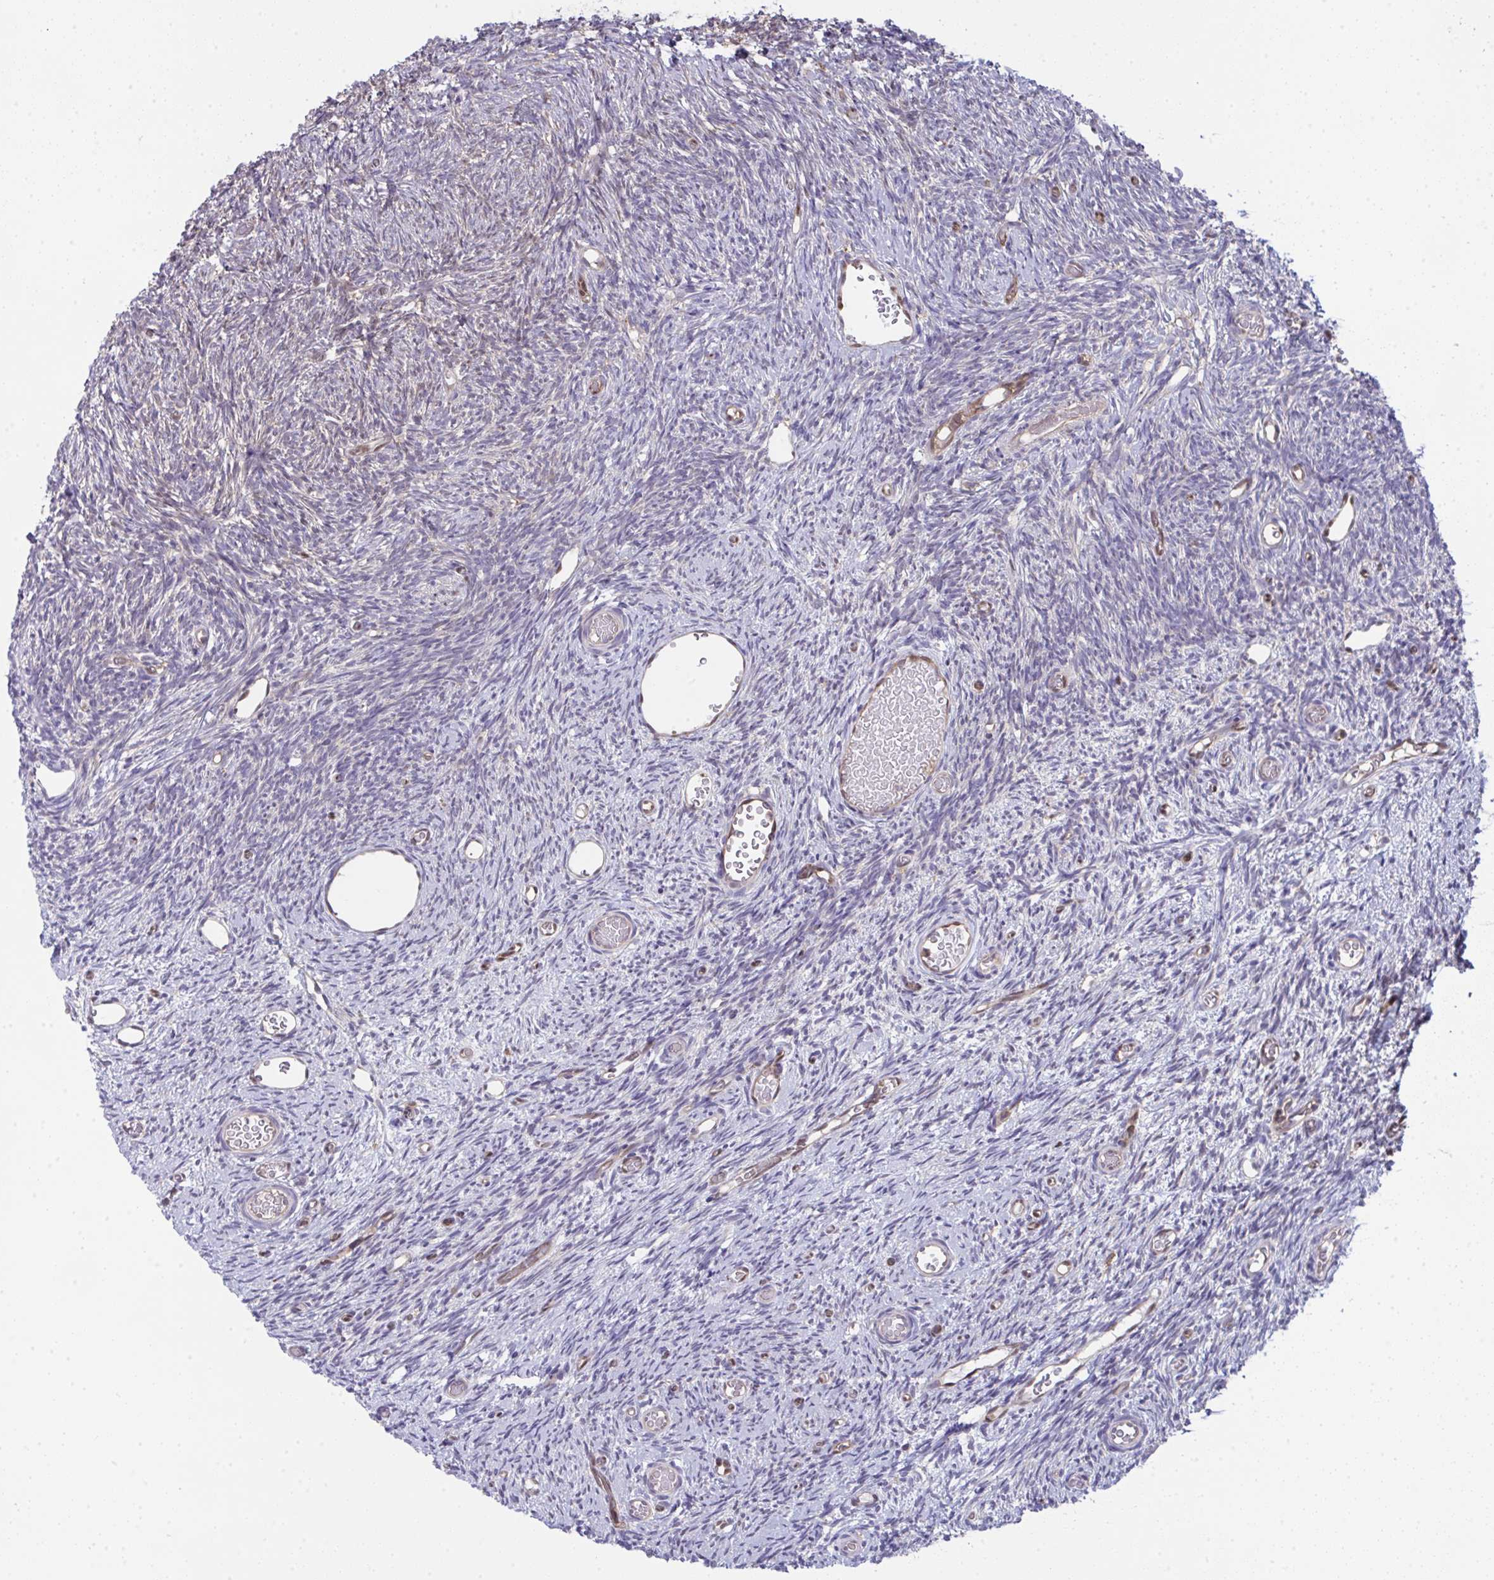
{"staining": {"intensity": "negative", "quantity": "none", "location": "none"}, "tissue": "ovary", "cell_type": "Ovarian stroma cells", "image_type": "normal", "snomed": [{"axis": "morphology", "description": "Normal tissue, NOS"}, {"axis": "topography", "description": "Ovary"}], "caption": "Image shows no protein expression in ovarian stroma cells of unremarkable ovary. (DAB IHC, high magnification).", "gene": "ALDH16A1", "patient": {"sex": "female", "age": 39}}